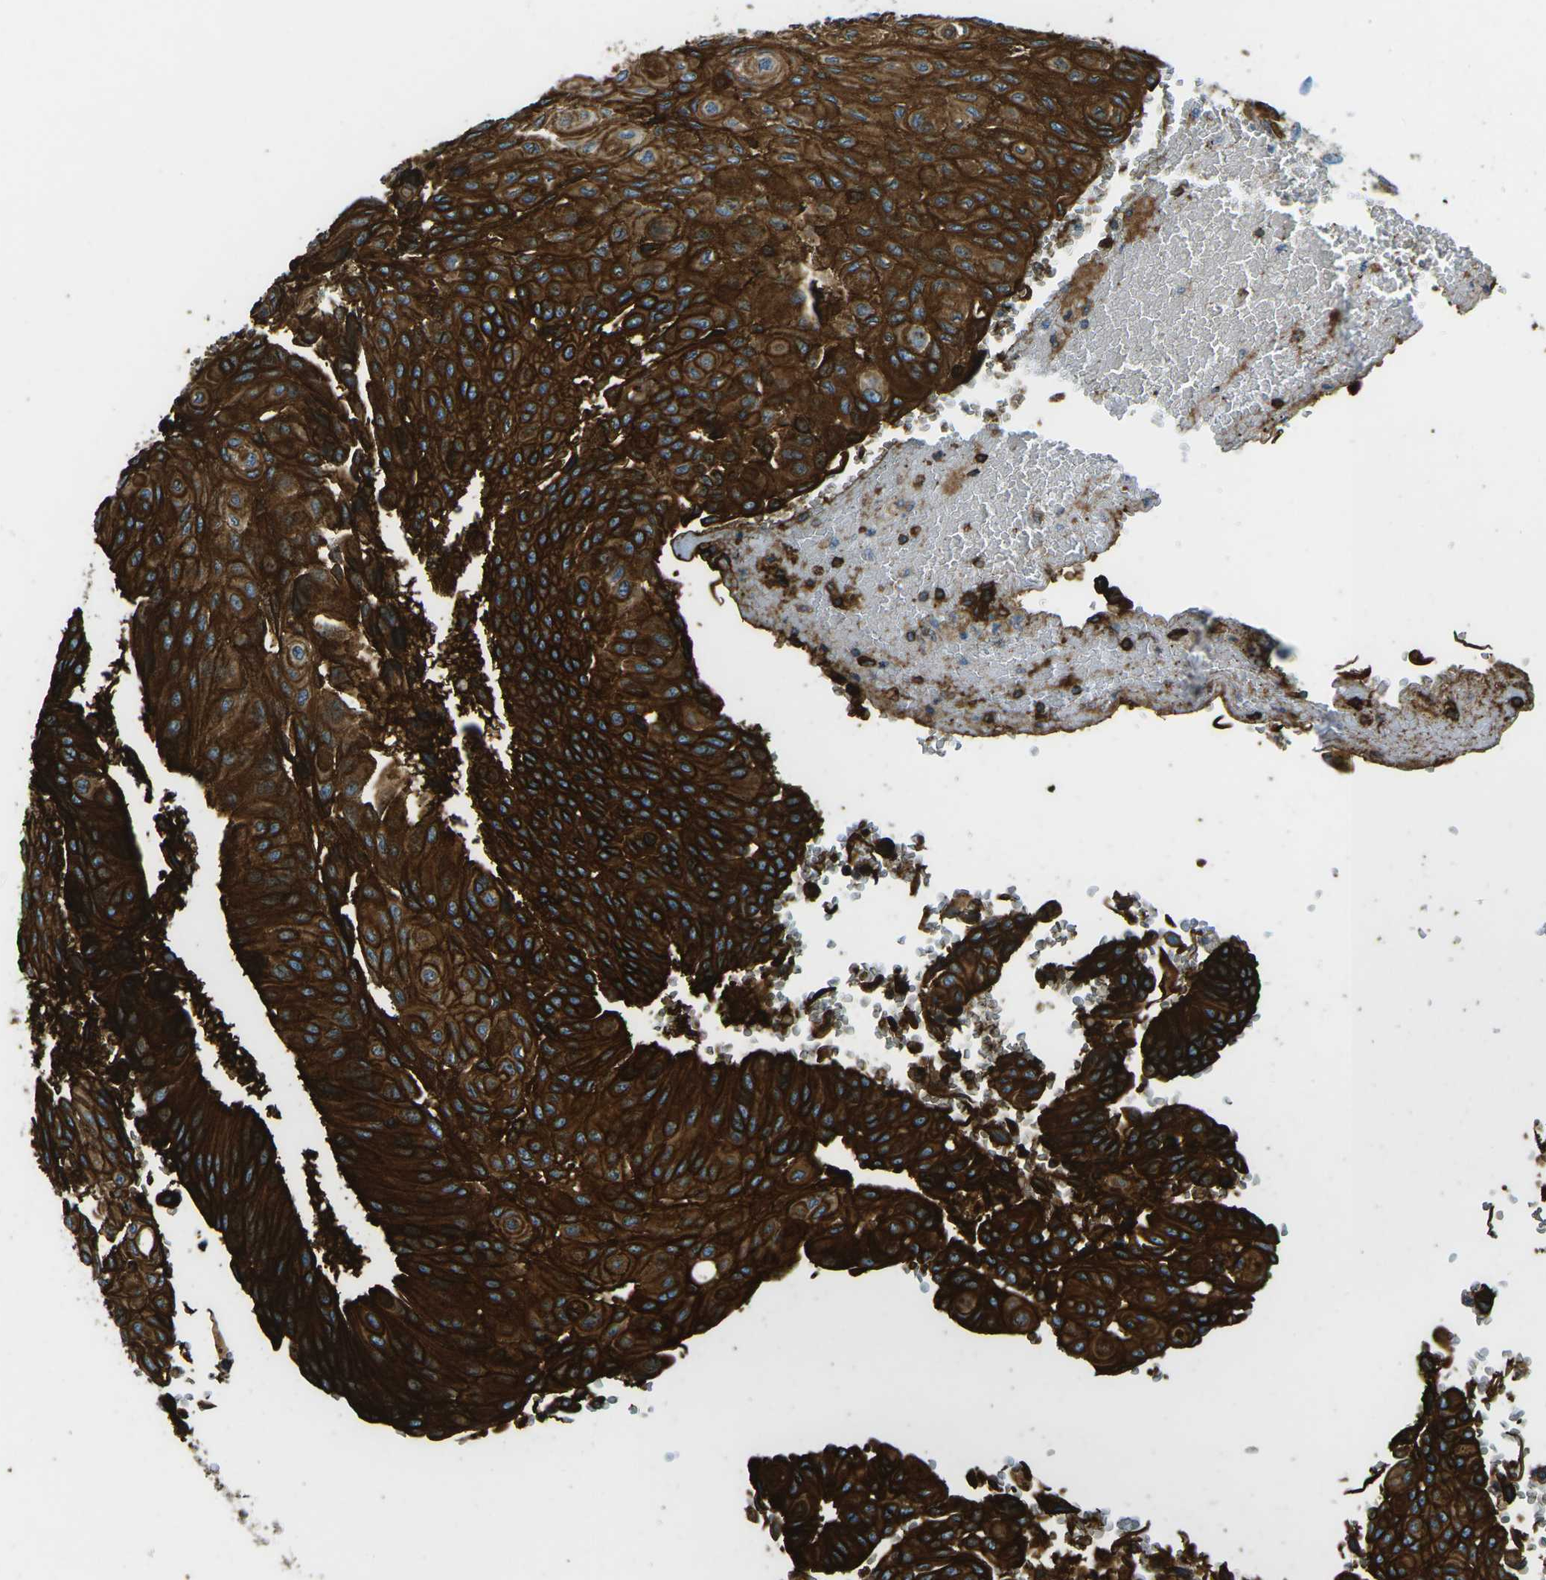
{"staining": {"intensity": "strong", "quantity": ">75%", "location": "cytoplasmic/membranous"}, "tissue": "urothelial cancer", "cell_type": "Tumor cells", "image_type": "cancer", "snomed": [{"axis": "morphology", "description": "Urothelial carcinoma, High grade"}, {"axis": "topography", "description": "Urinary bladder"}], "caption": "This photomicrograph demonstrates urothelial cancer stained with immunohistochemistry (IHC) to label a protein in brown. The cytoplasmic/membranous of tumor cells show strong positivity for the protein. Nuclei are counter-stained blue.", "gene": "HLA-B", "patient": {"sex": "male", "age": 66}}